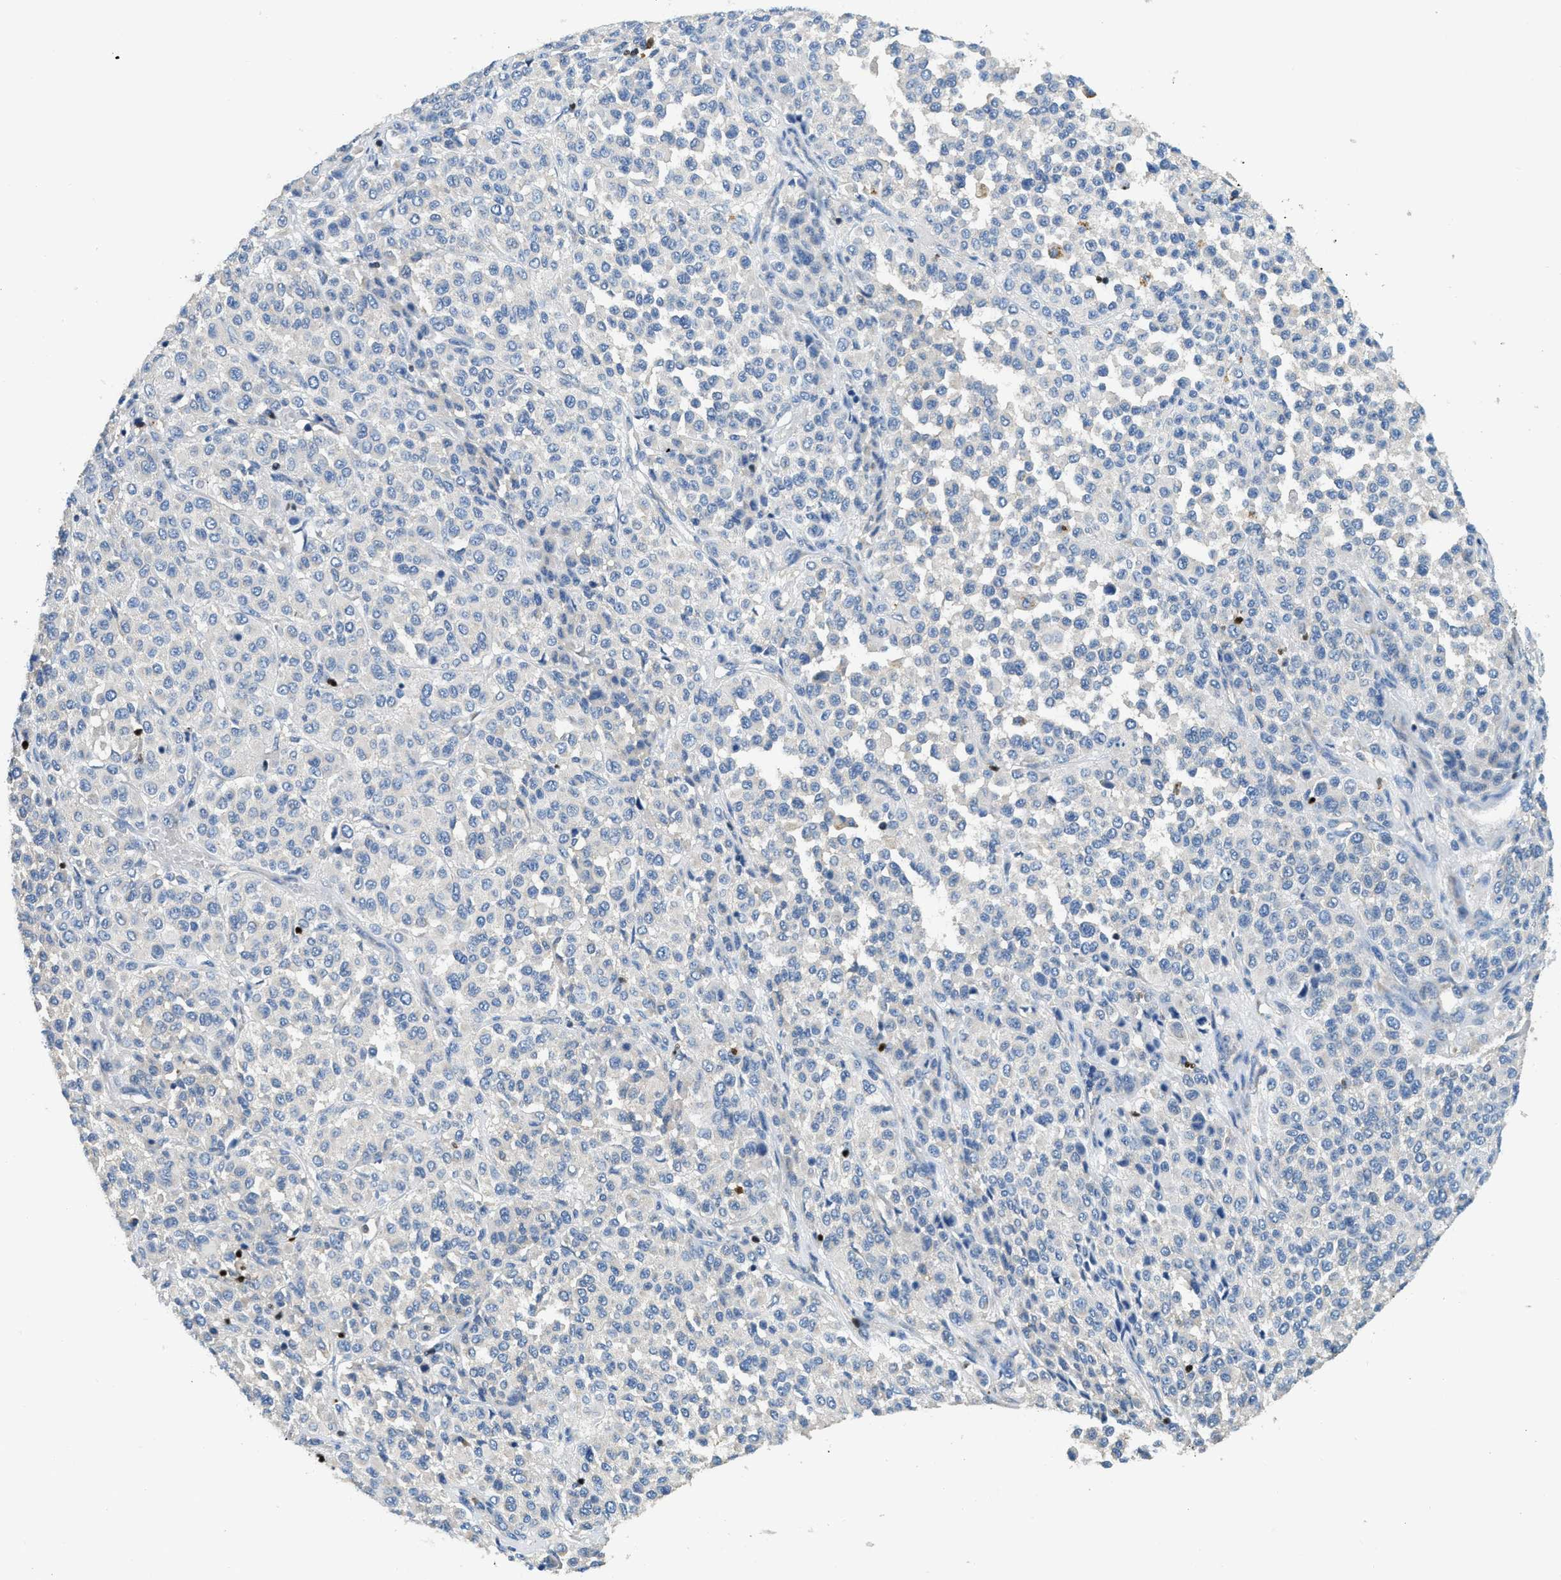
{"staining": {"intensity": "negative", "quantity": "none", "location": "none"}, "tissue": "melanoma", "cell_type": "Tumor cells", "image_type": "cancer", "snomed": [{"axis": "morphology", "description": "Malignant melanoma, Metastatic site"}, {"axis": "topography", "description": "Pancreas"}], "caption": "This is a photomicrograph of immunohistochemistry (IHC) staining of malignant melanoma (metastatic site), which shows no expression in tumor cells.", "gene": "TOX", "patient": {"sex": "female", "age": 30}}